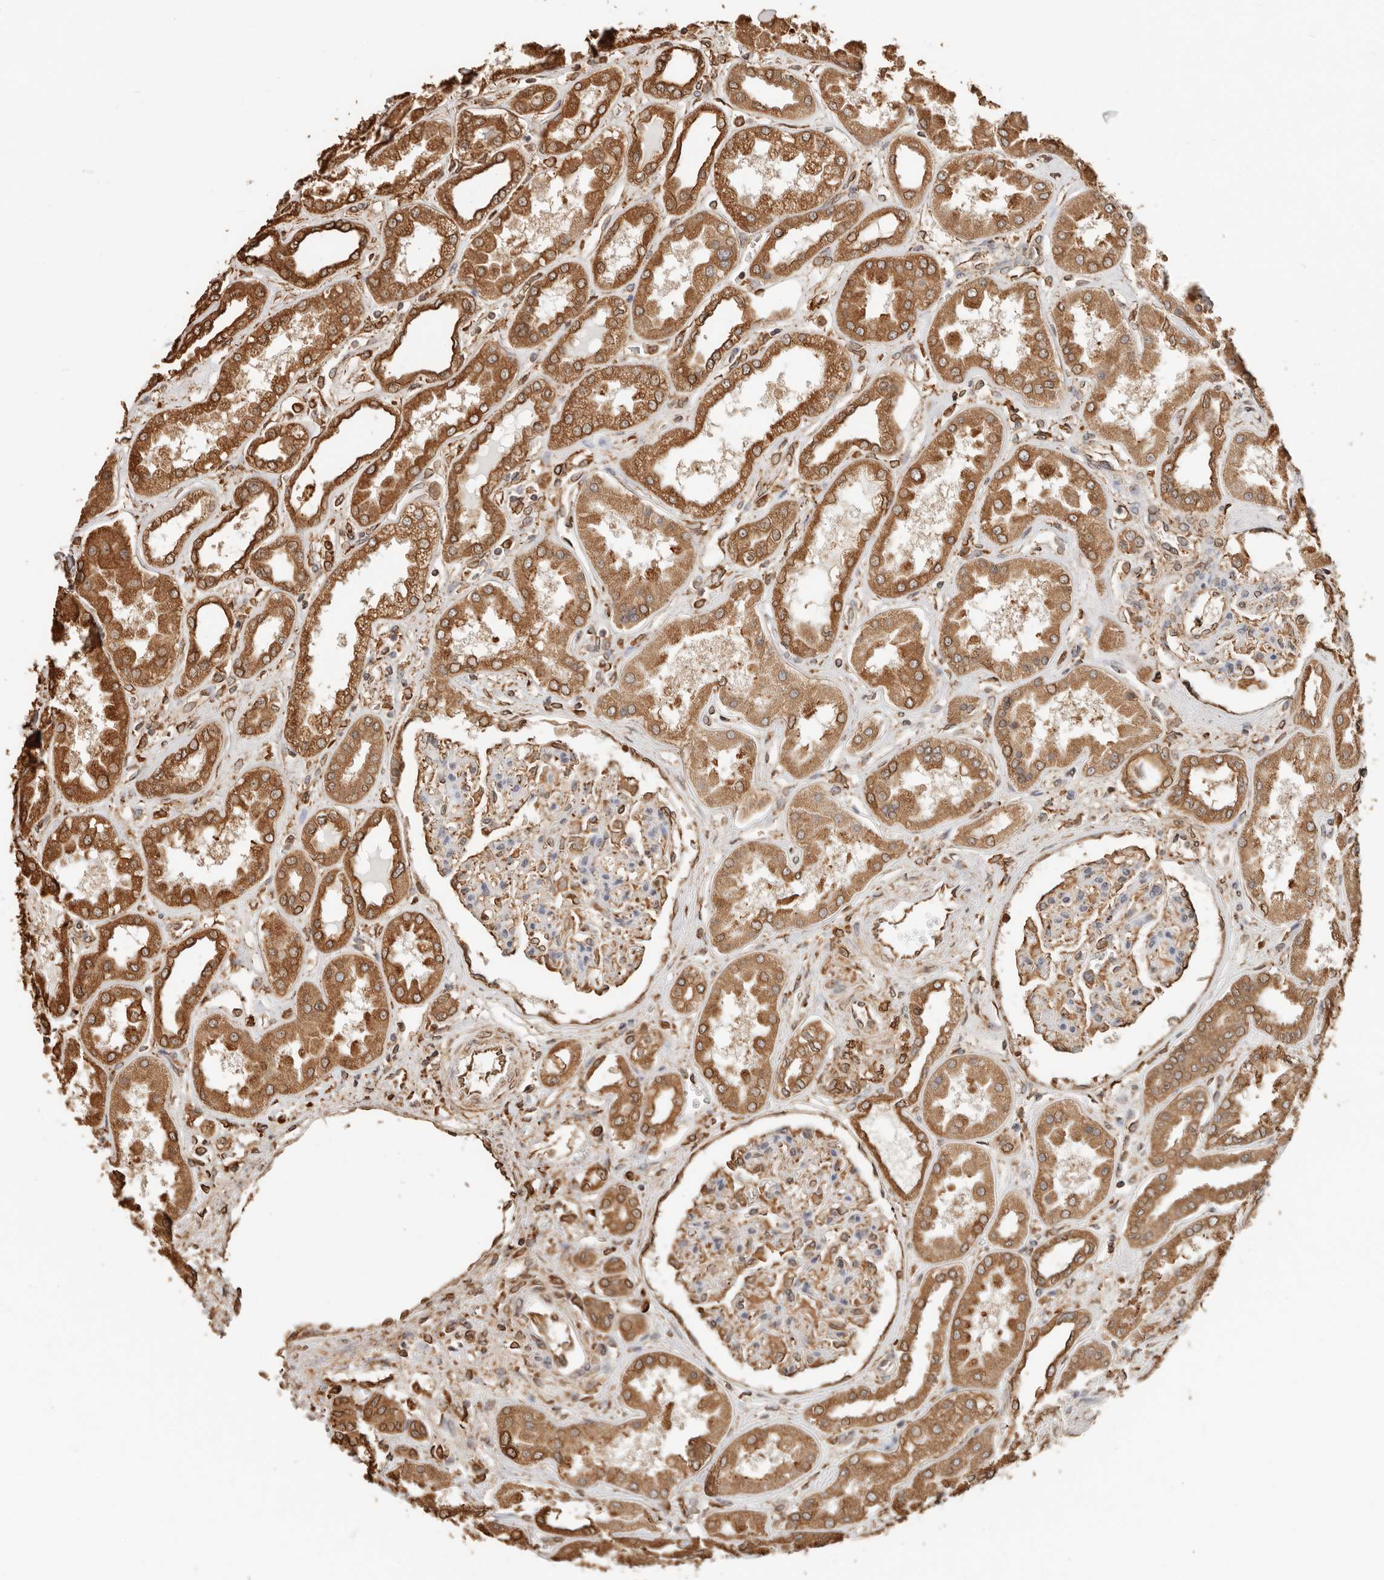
{"staining": {"intensity": "moderate", "quantity": "25%-75%", "location": "cytoplasmic/membranous"}, "tissue": "kidney", "cell_type": "Cells in glomeruli", "image_type": "normal", "snomed": [{"axis": "morphology", "description": "Normal tissue, NOS"}, {"axis": "topography", "description": "Kidney"}], "caption": "Human kidney stained for a protein (brown) displays moderate cytoplasmic/membranous positive staining in approximately 25%-75% of cells in glomeruli.", "gene": "ARHGEF10L", "patient": {"sex": "female", "age": 56}}